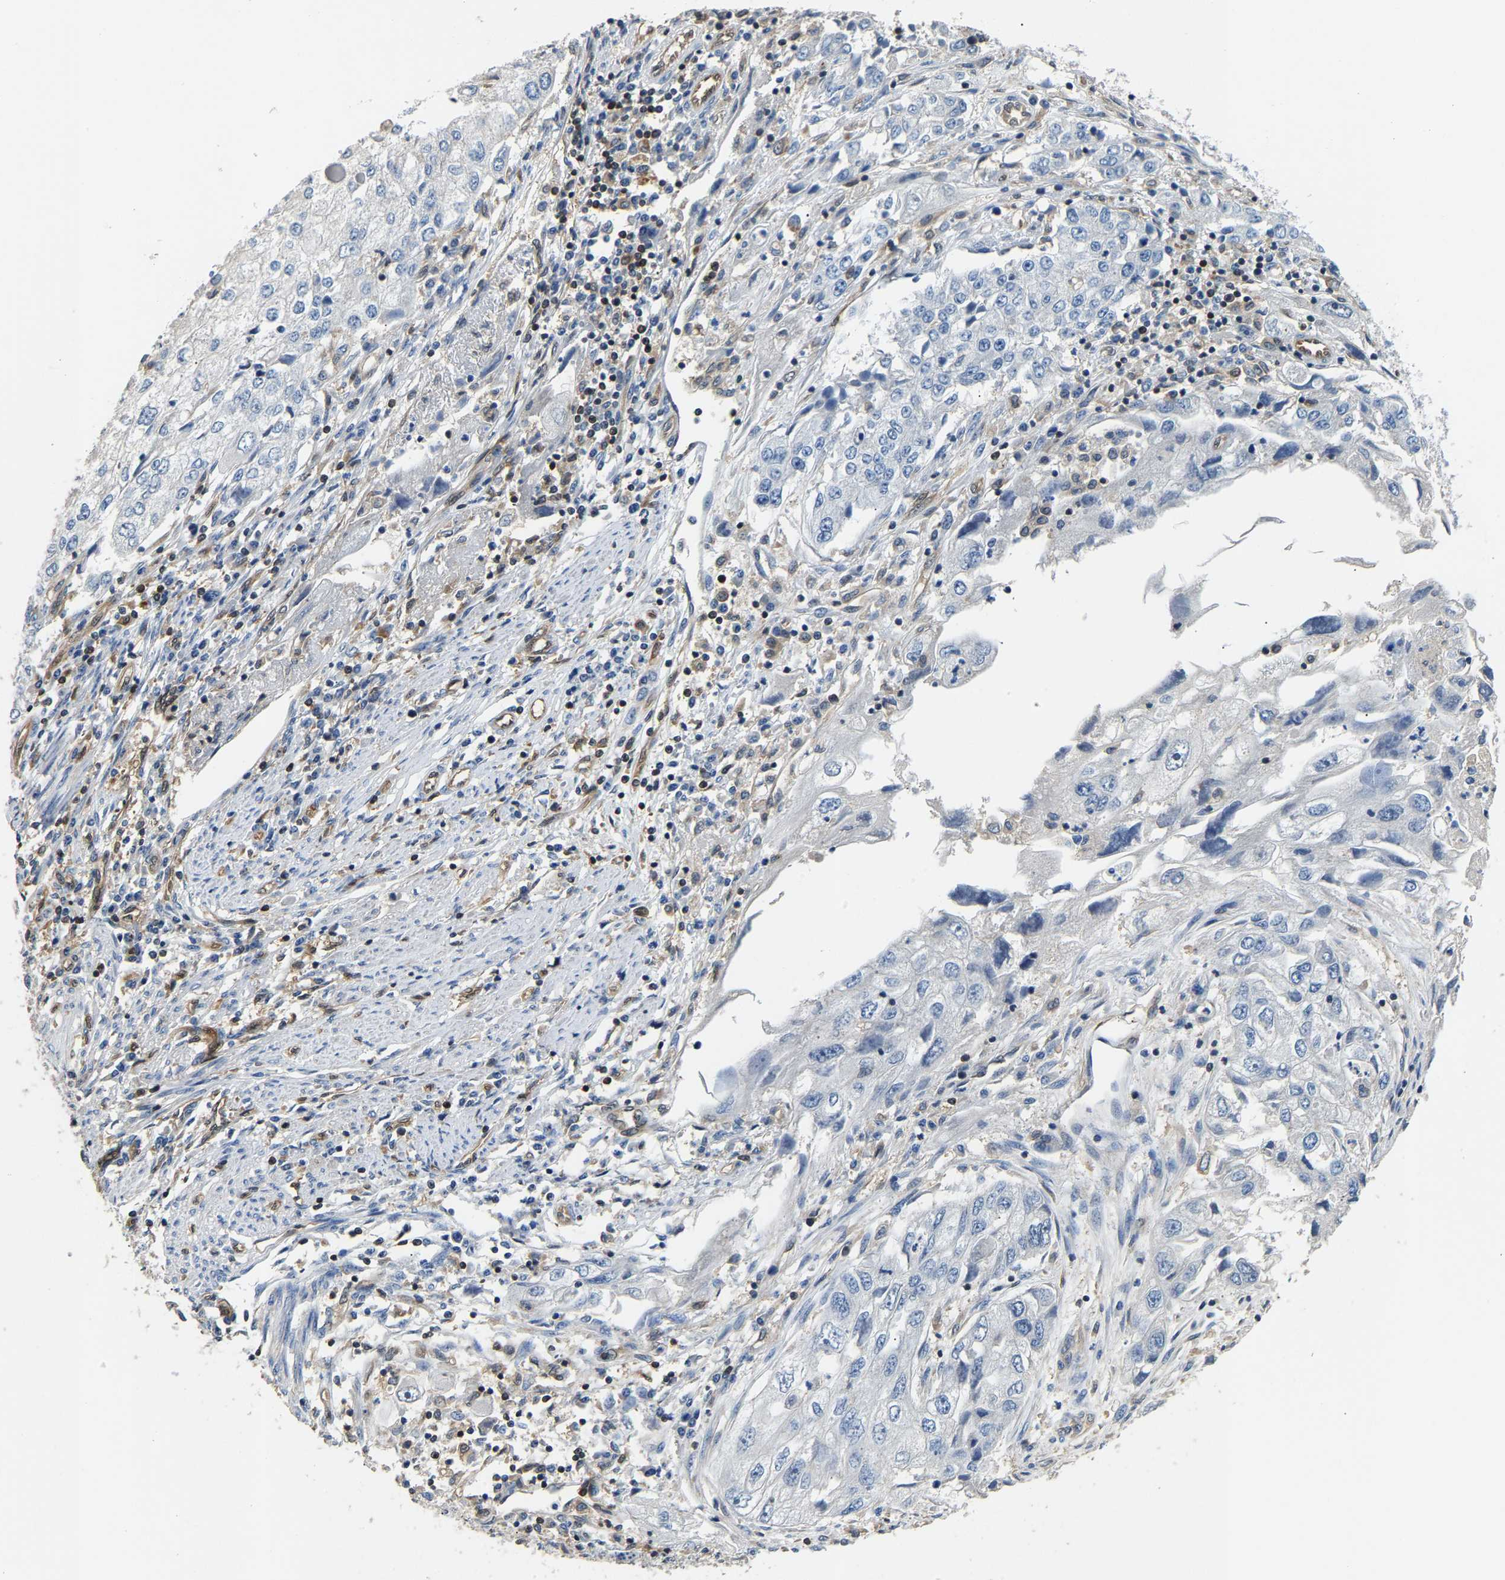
{"staining": {"intensity": "negative", "quantity": "none", "location": "none"}, "tissue": "endometrial cancer", "cell_type": "Tumor cells", "image_type": "cancer", "snomed": [{"axis": "morphology", "description": "Adenocarcinoma, NOS"}, {"axis": "topography", "description": "Endometrium"}], "caption": "High magnification brightfield microscopy of endometrial cancer (adenocarcinoma) stained with DAB (brown) and counterstained with hematoxylin (blue): tumor cells show no significant positivity.", "gene": "GIMAP7", "patient": {"sex": "female", "age": 49}}